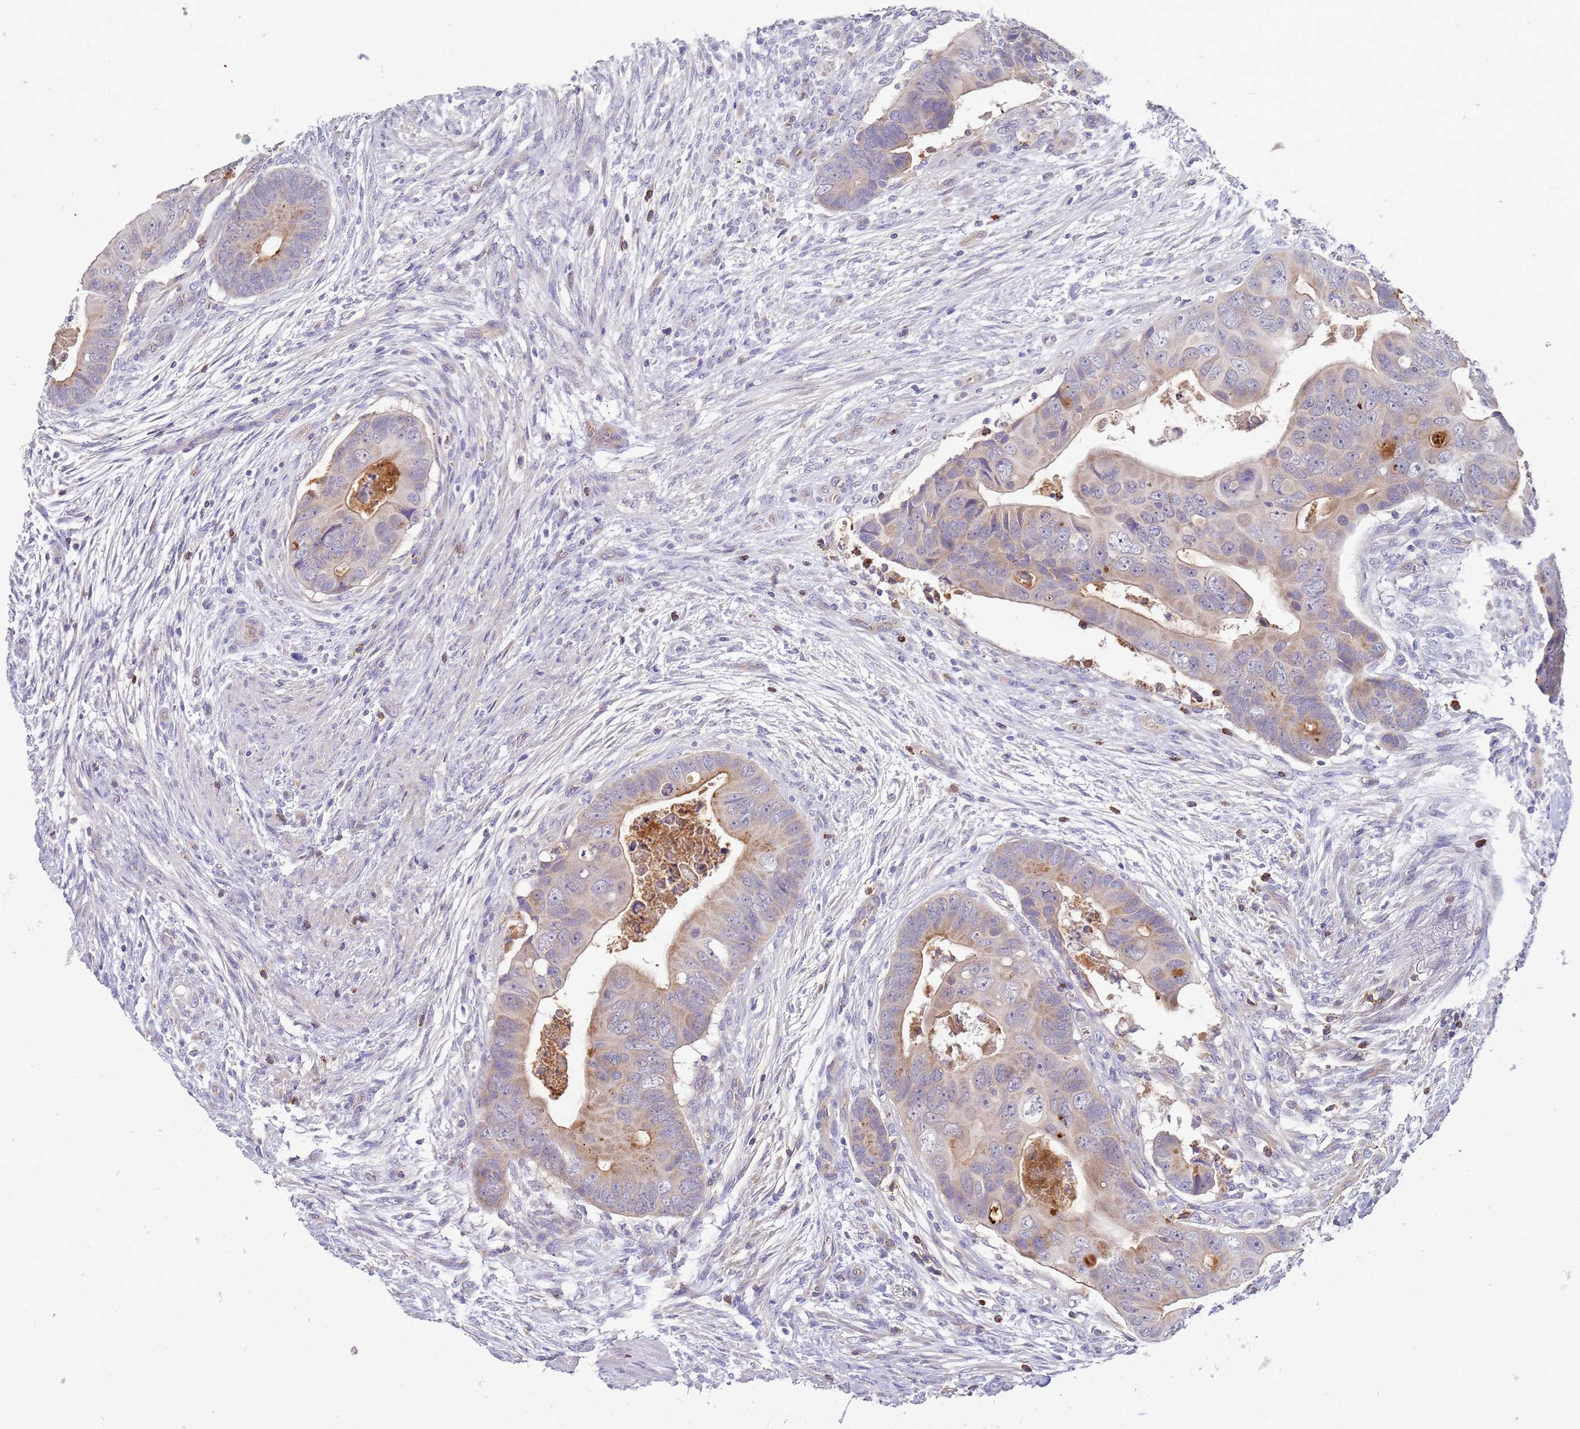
{"staining": {"intensity": "weak", "quantity": ">75%", "location": "cytoplasmic/membranous"}, "tissue": "colorectal cancer", "cell_type": "Tumor cells", "image_type": "cancer", "snomed": [{"axis": "morphology", "description": "Adenocarcinoma, NOS"}, {"axis": "topography", "description": "Rectum"}], "caption": "Adenocarcinoma (colorectal) stained with DAB (3,3'-diaminobenzidine) immunohistochemistry (IHC) reveals low levels of weak cytoplasmic/membranous positivity in approximately >75% of tumor cells.", "gene": "STK25", "patient": {"sex": "female", "age": 78}}